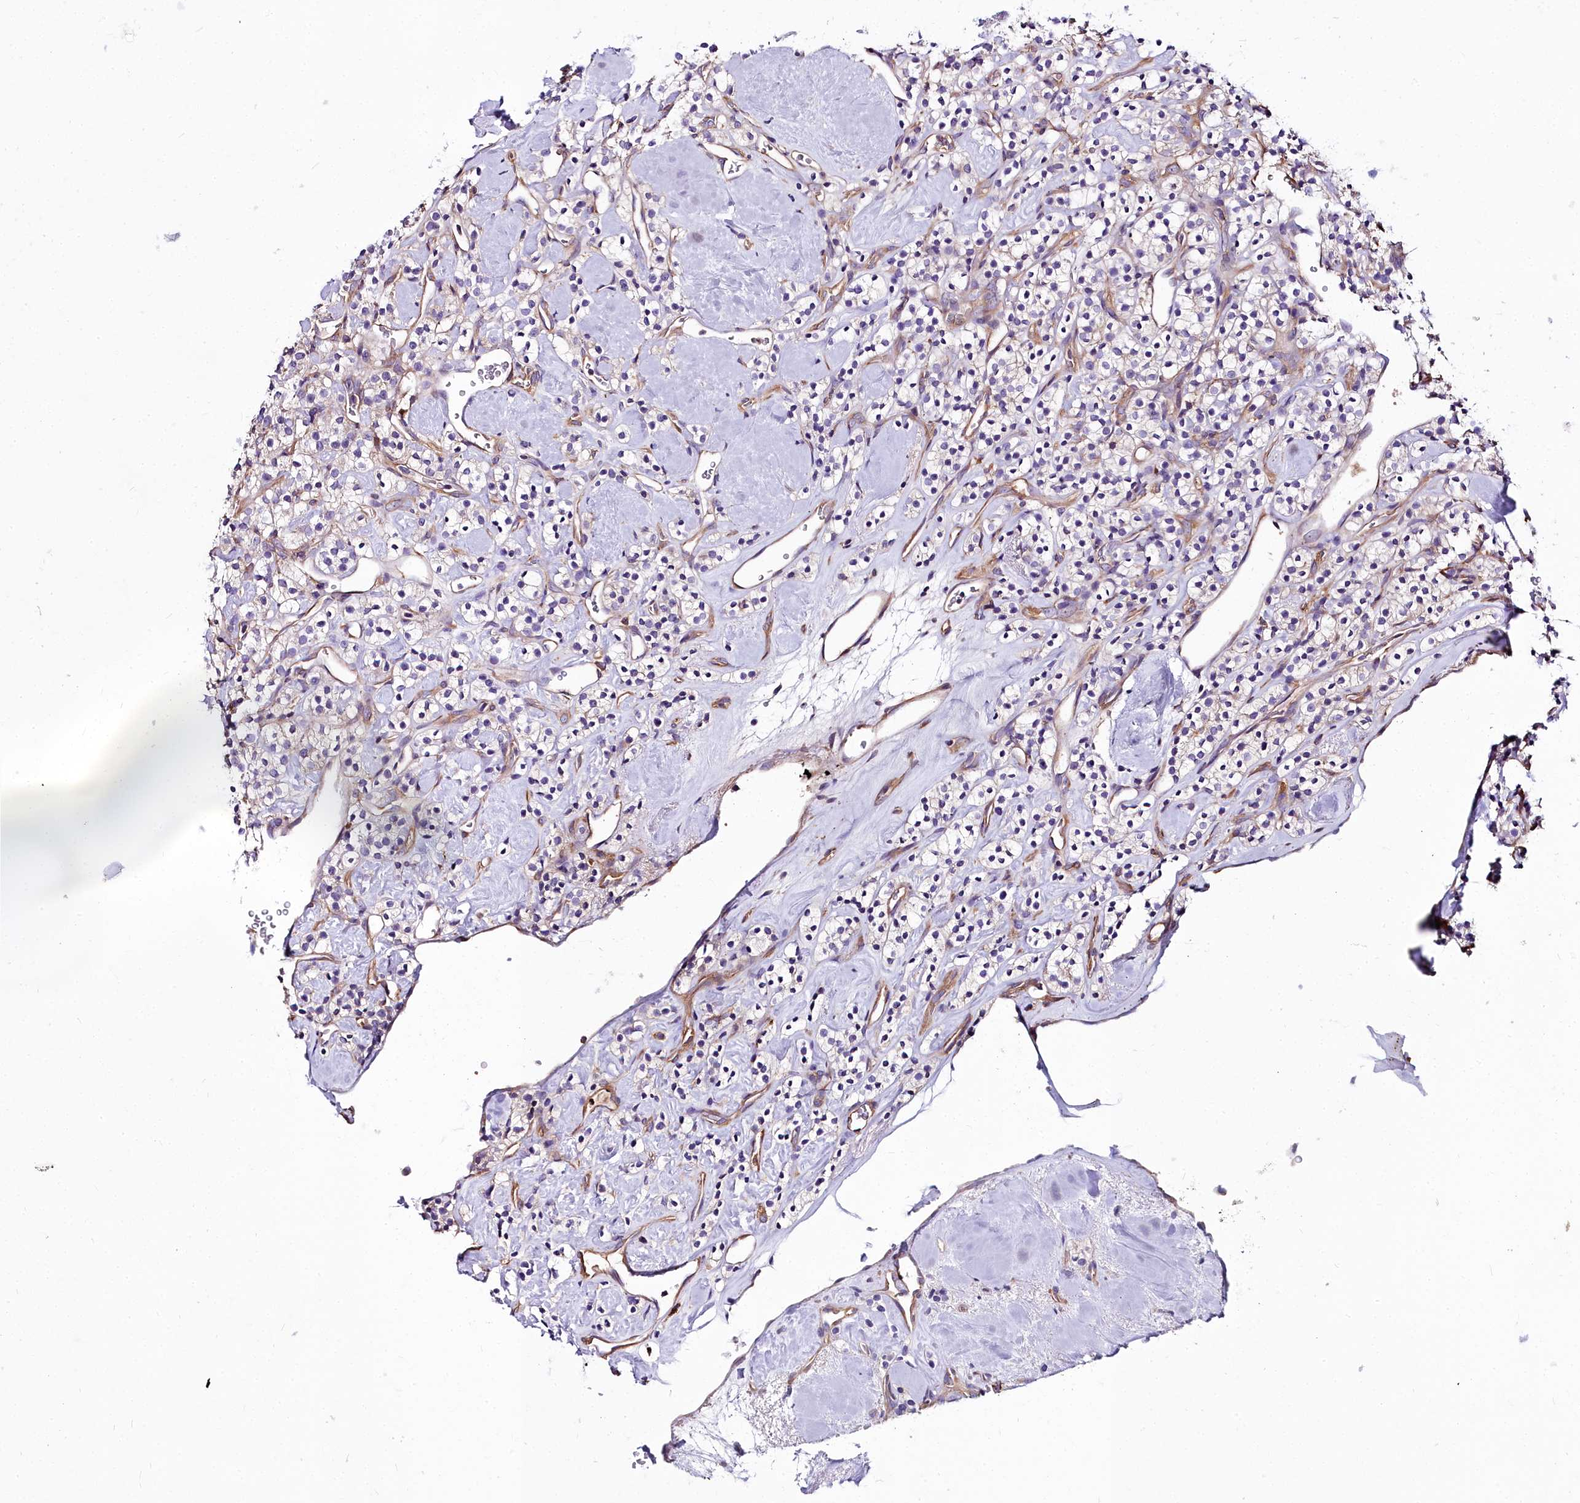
{"staining": {"intensity": "negative", "quantity": "none", "location": "none"}, "tissue": "renal cancer", "cell_type": "Tumor cells", "image_type": "cancer", "snomed": [{"axis": "morphology", "description": "Adenocarcinoma, NOS"}, {"axis": "topography", "description": "Kidney"}], "caption": "DAB immunohistochemical staining of human renal cancer reveals no significant staining in tumor cells. (Stains: DAB IHC with hematoxylin counter stain, Microscopy: brightfield microscopy at high magnification).", "gene": "HLA-DOA", "patient": {"sex": "male", "age": 77}}